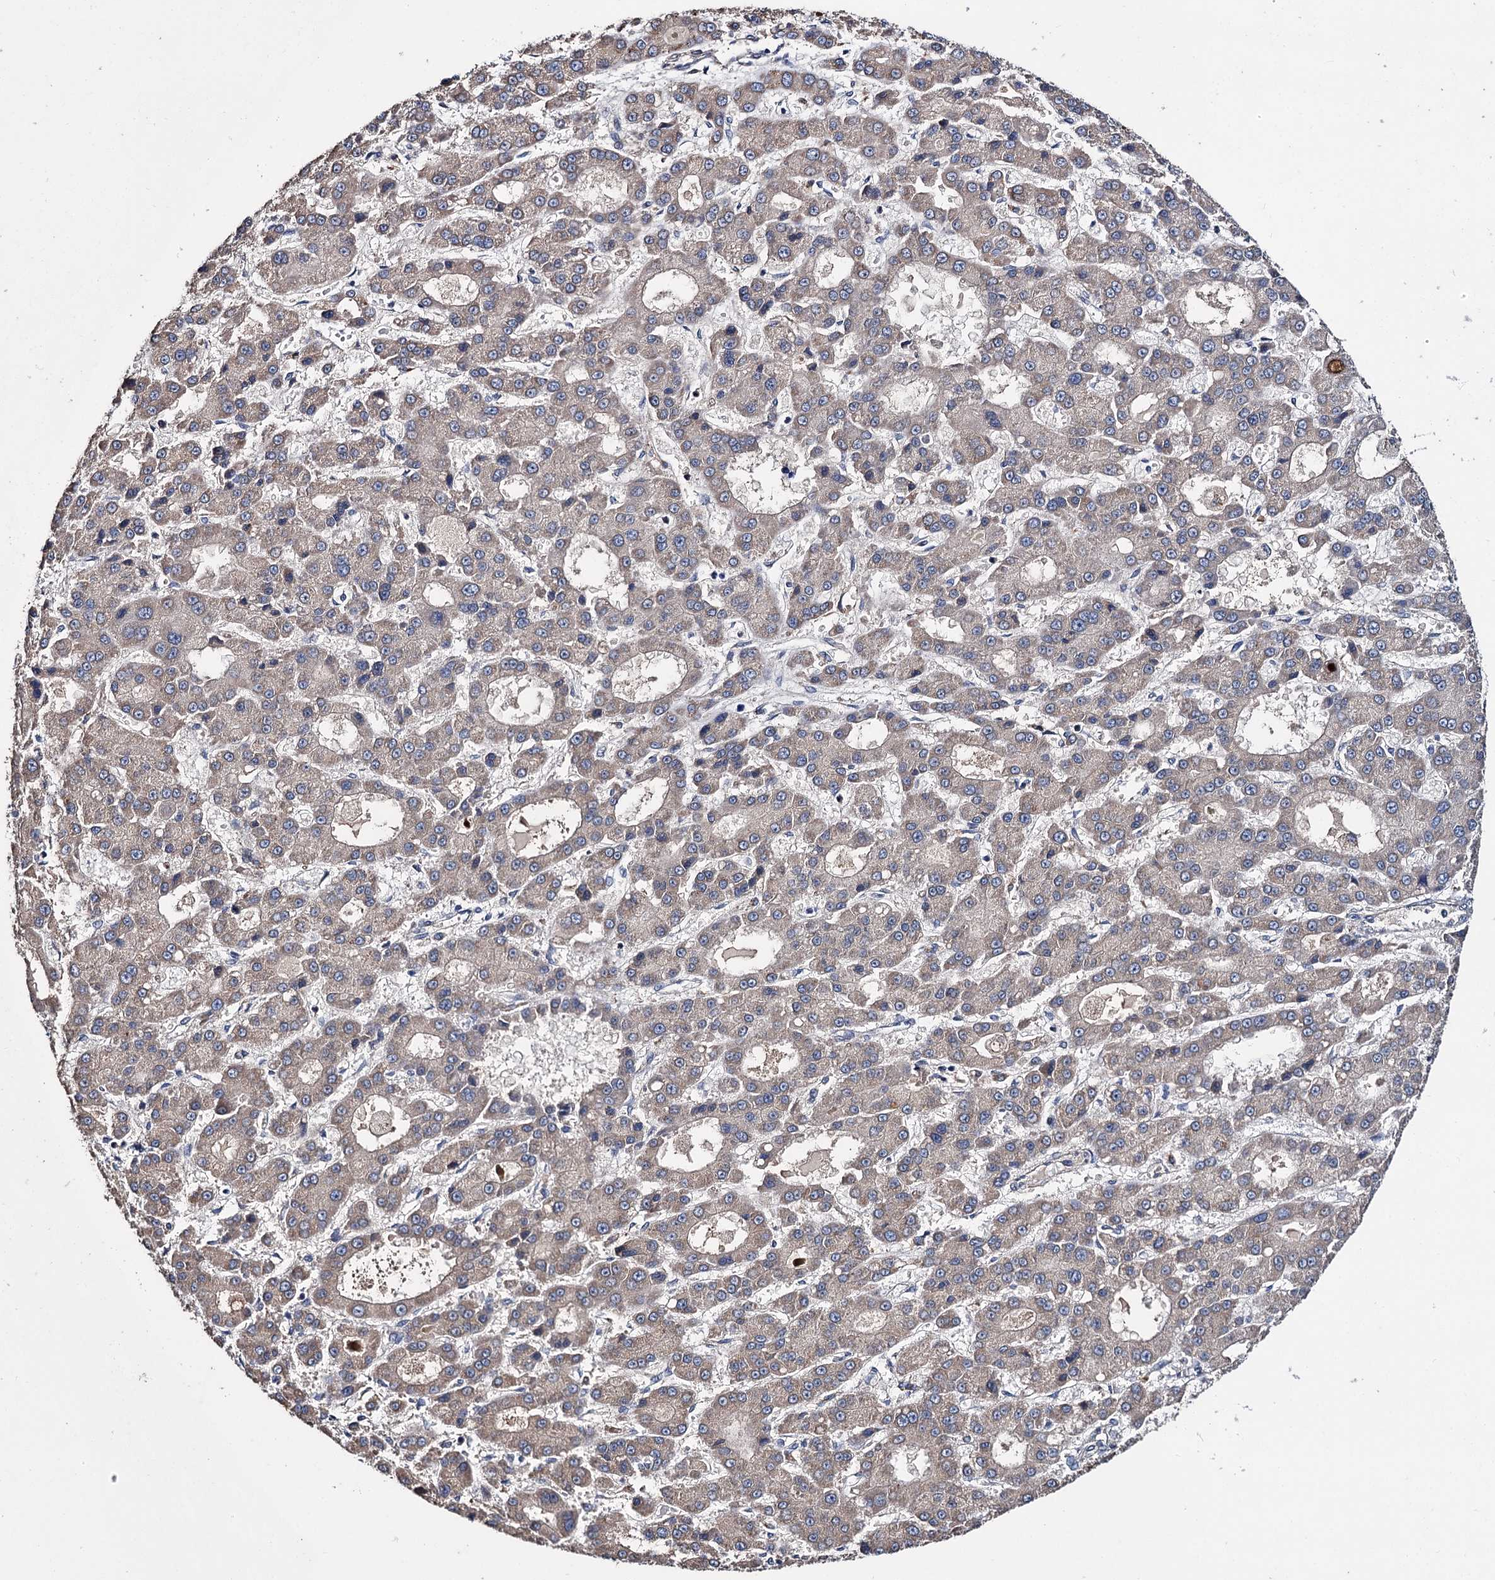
{"staining": {"intensity": "moderate", "quantity": ">75%", "location": "cytoplasmic/membranous"}, "tissue": "liver cancer", "cell_type": "Tumor cells", "image_type": "cancer", "snomed": [{"axis": "morphology", "description": "Carcinoma, Hepatocellular, NOS"}, {"axis": "topography", "description": "Liver"}], "caption": "Moderate cytoplasmic/membranous expression for a protein is present in about >75% of tumor cells of liver cancer (hepatocellular carcinoma) using immunohistochemistry (IHC).", "gene": "CLPB", "patient": {"sex": "male", "age": 70}}